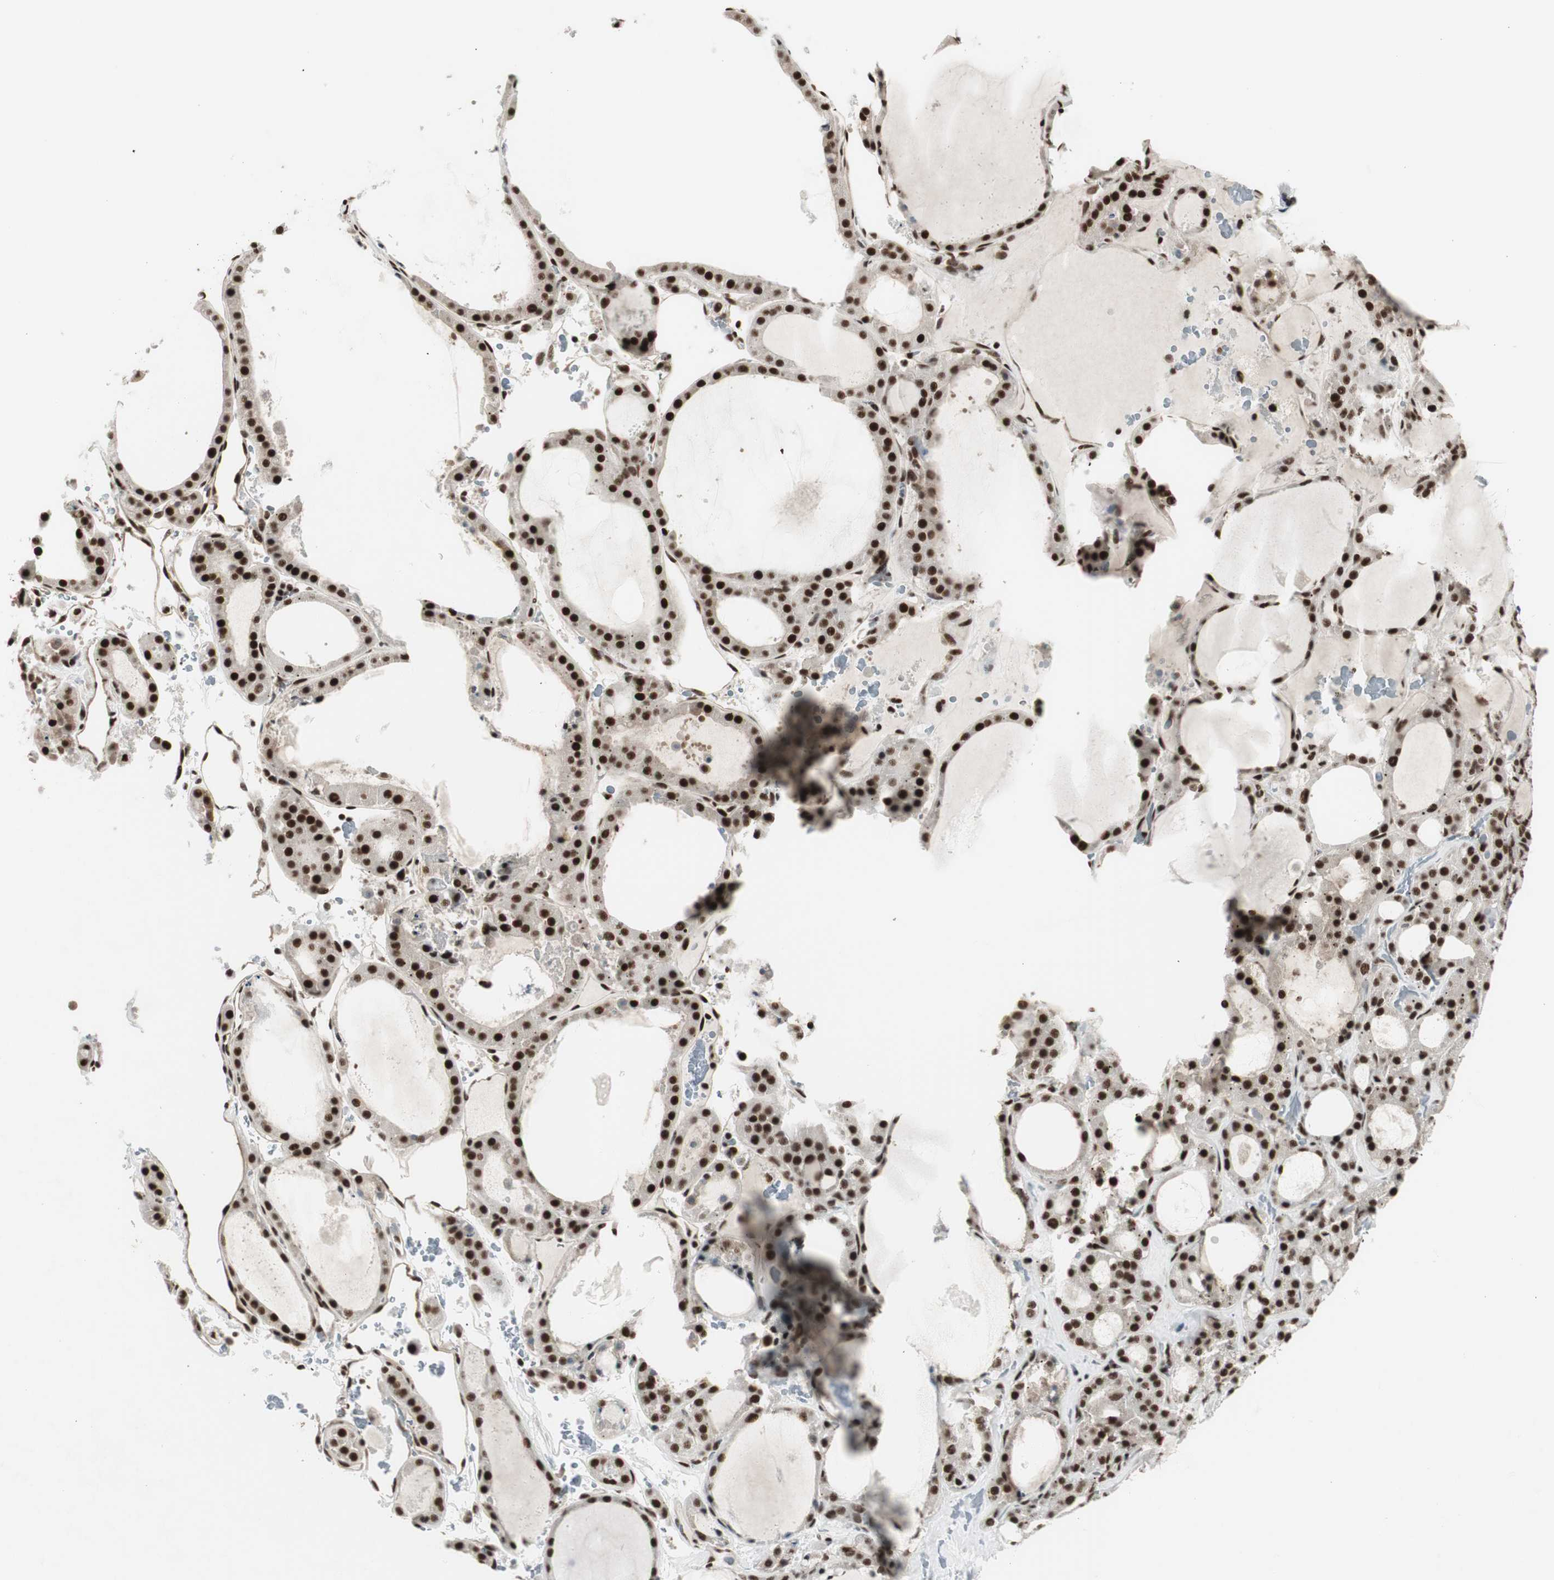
{"staining": {"intensity": "strong", "quantity": ">75%", "location": "nuclear"}, "tissue": "thyroid gland", "cell_type": "Glandular cells", "image_type": "normal", "snomed": [{"axis": "morphology", "description": "Normal tissue, NOS"}, {"axis": "morphology", "description": "Carcinoma, NOS"}, {"axis": "topography", "description": "Thyroid gland"}], "caption": "IHC (DAB (3,3'-diaminobenzidine)) staining of unremarkable human thyroid gland shows strong nuclear protein positivity in about >75% of glandular cells. The protein is shown in brown color, while the nuclei are stained blue.", "gene": "HEXIM1", "patient": {"sex": "female", "age": 86}}